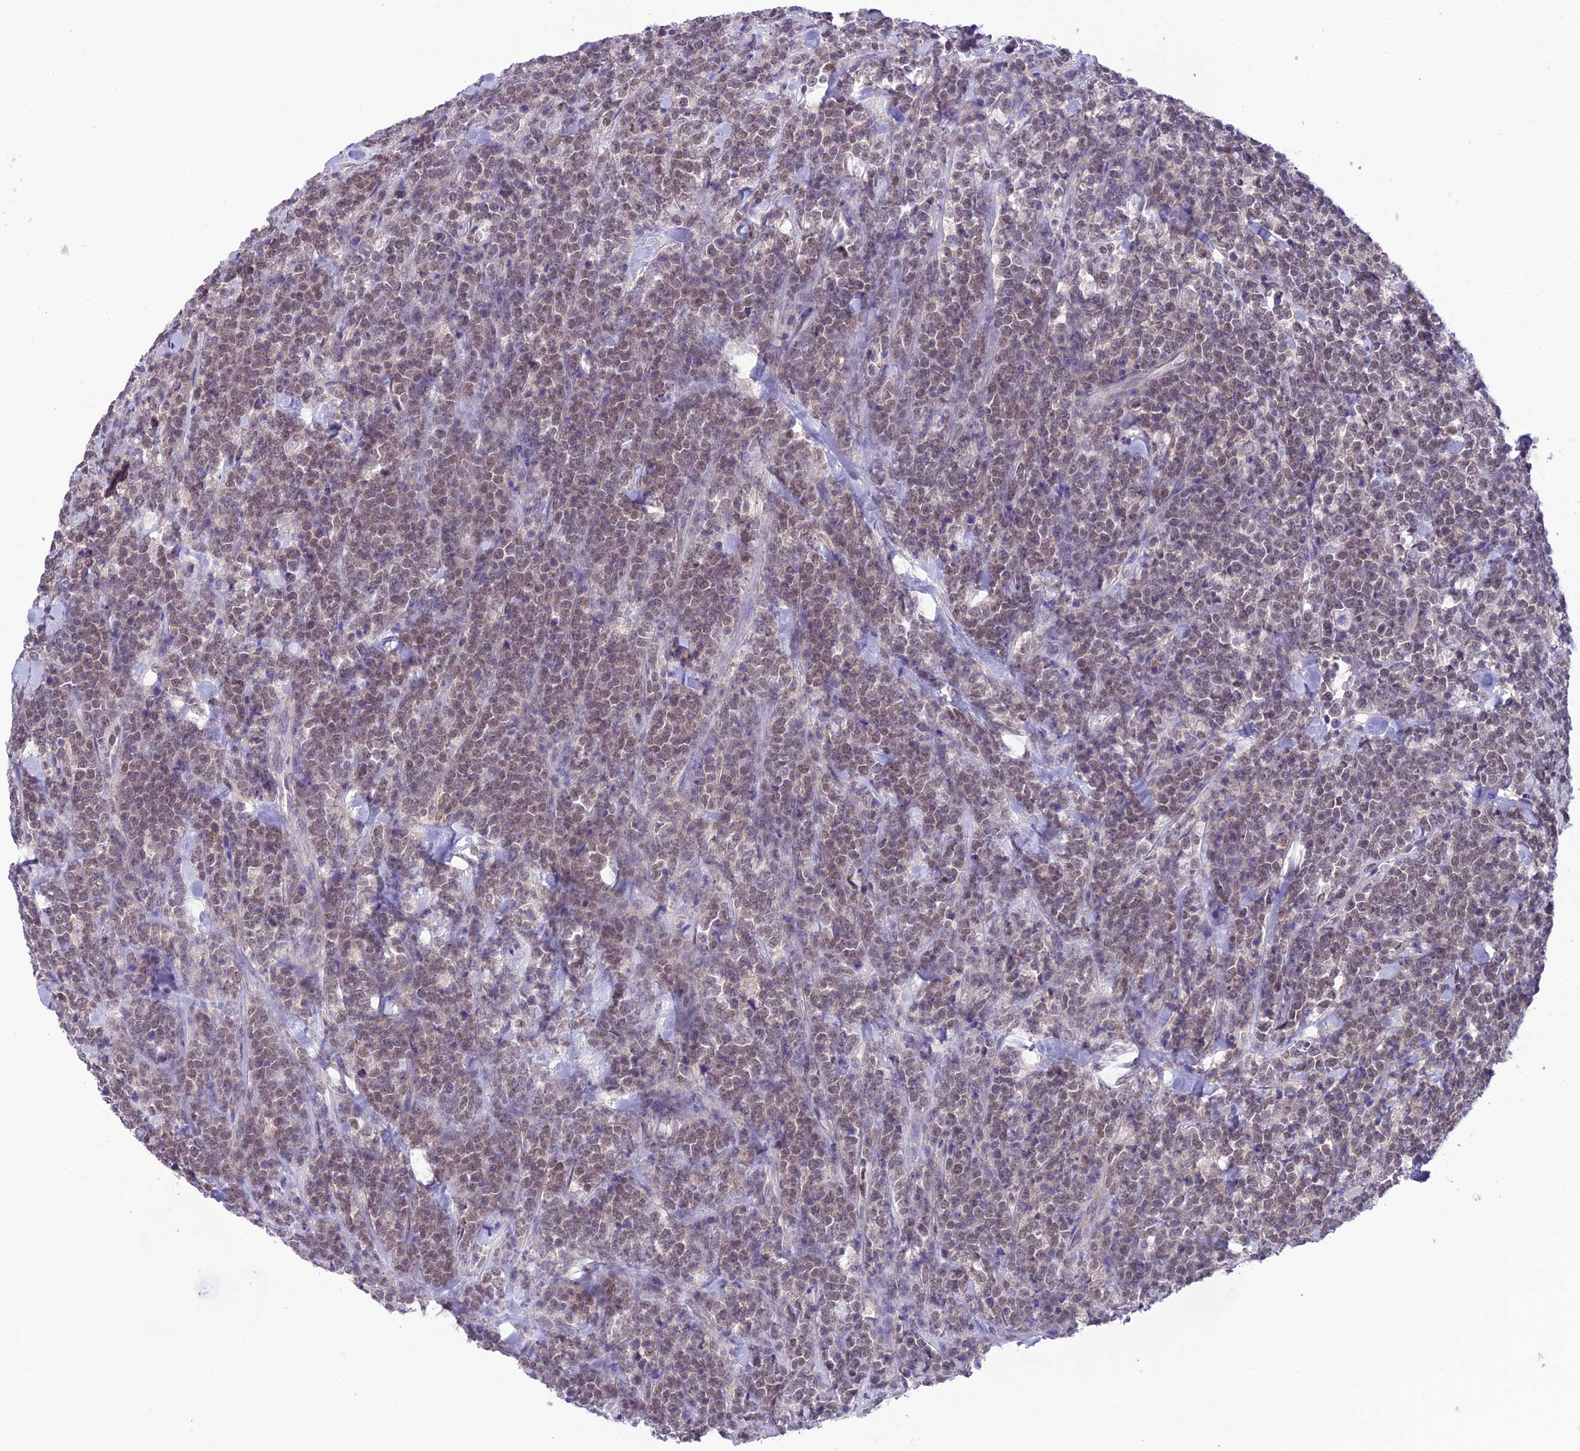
{"staining": {"intensity": "weak", "quantity": "<25%", "location": "nuclear"}, "tissue": "lymphoma", "cell_type": "Tumor cells", "image_type": "cancer", "snomed": [{"axis": "morphology", "description": "Malignant lymphoma, non-Hodgkin's type, High grade"}, {"axis": "topography", "description": "Small intestine"}], "caption": "The IHC photomicrograph has no significant positivity in tumor cells of high-grade malignant lymphoma, non-Hodgkin's type tissue.", "gene": "RNF126", "patient": {"sex": "male", "age": 8}}